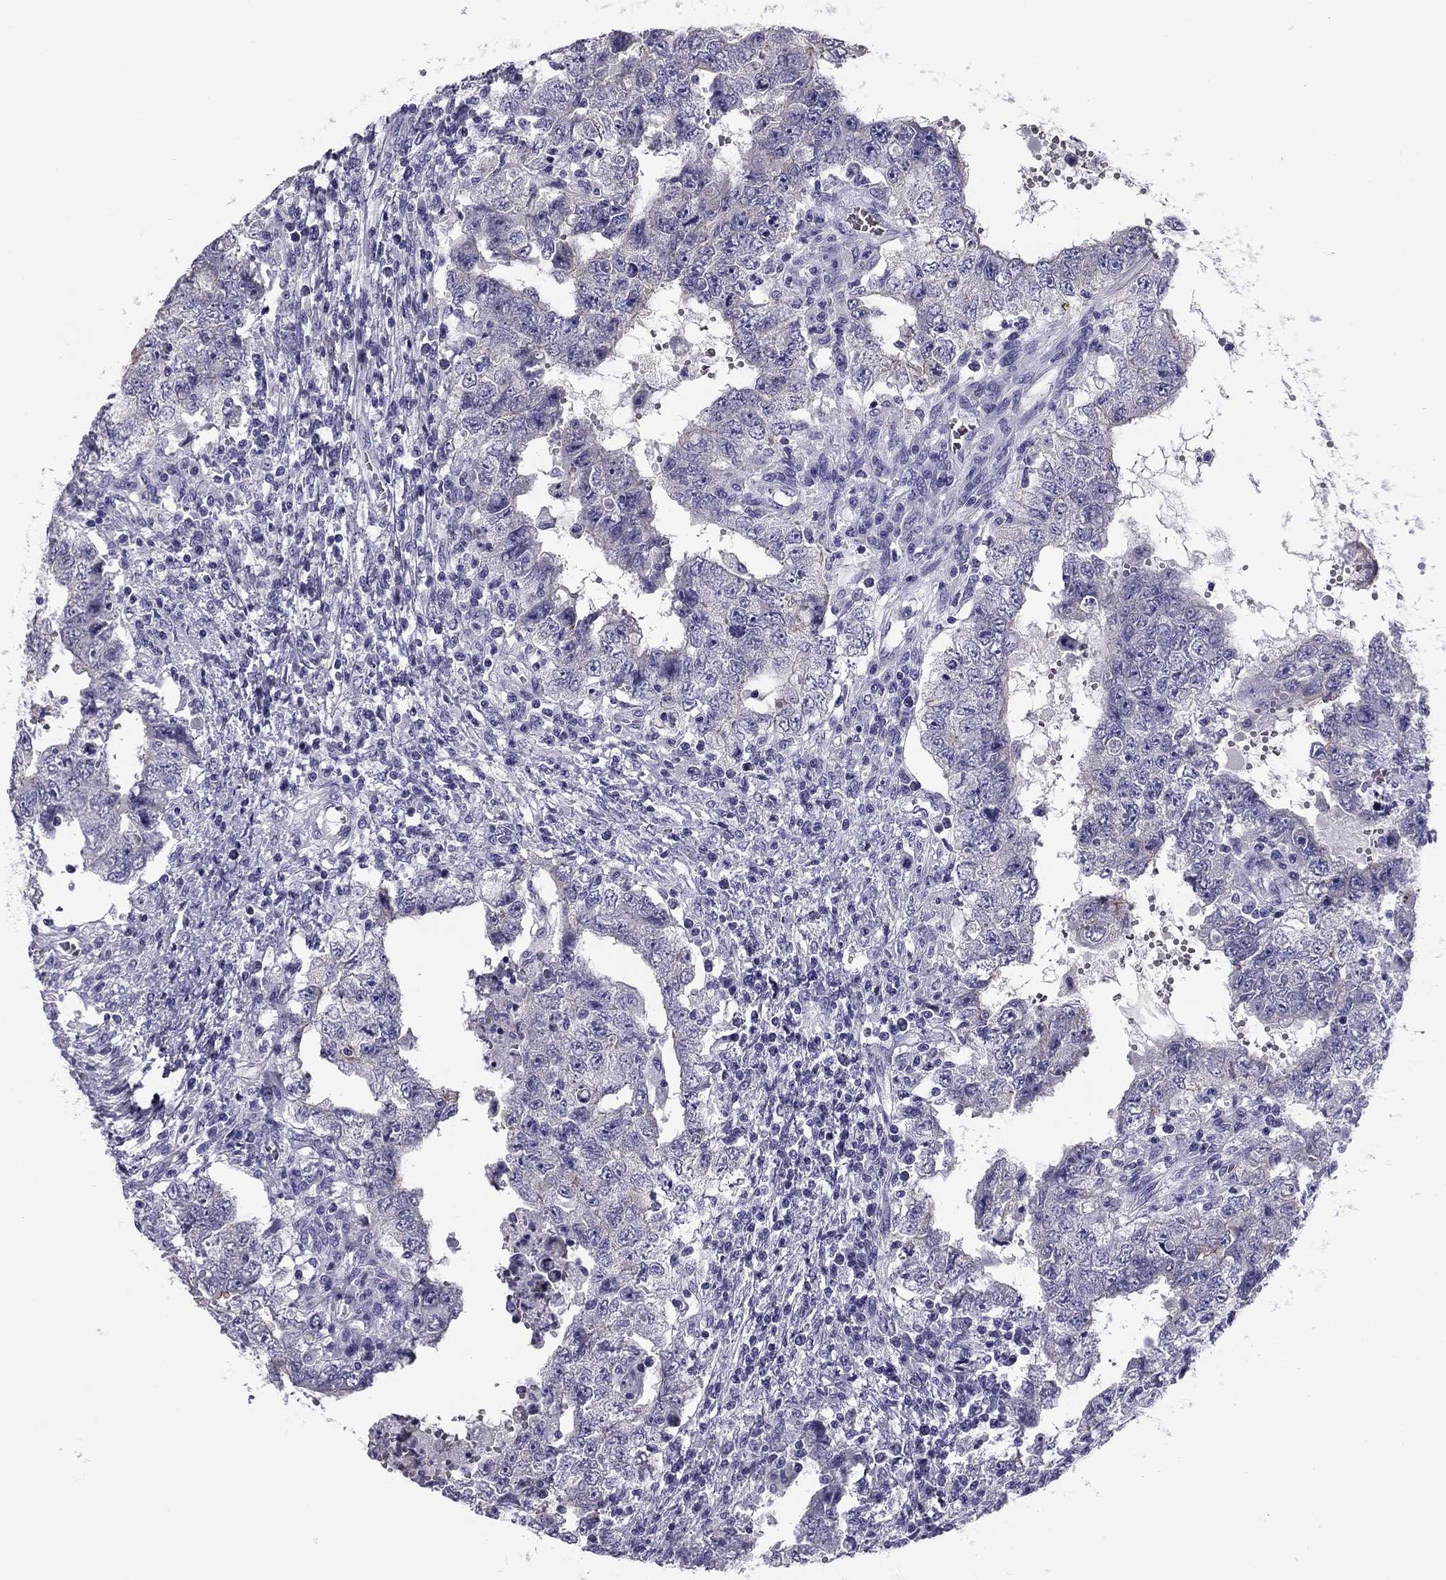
{"staining": {"intensity": "negative", "quantity": "none", "location": "none"}, "tissue": "testis cancer", "cell_type": "Tumor cells", "image_type": "cancer", "snomed": [{"axis": "morphology", "description": "Carcinoma, Embryonal, NOS"}, {"axis": "topography", "description": "Testis"}], "caption": "Tumor cells are negative for brown protein staining in testis embryonal carcinoma.", "gene": "FLNC", "patient": {"sex": "male", "age": 26}}